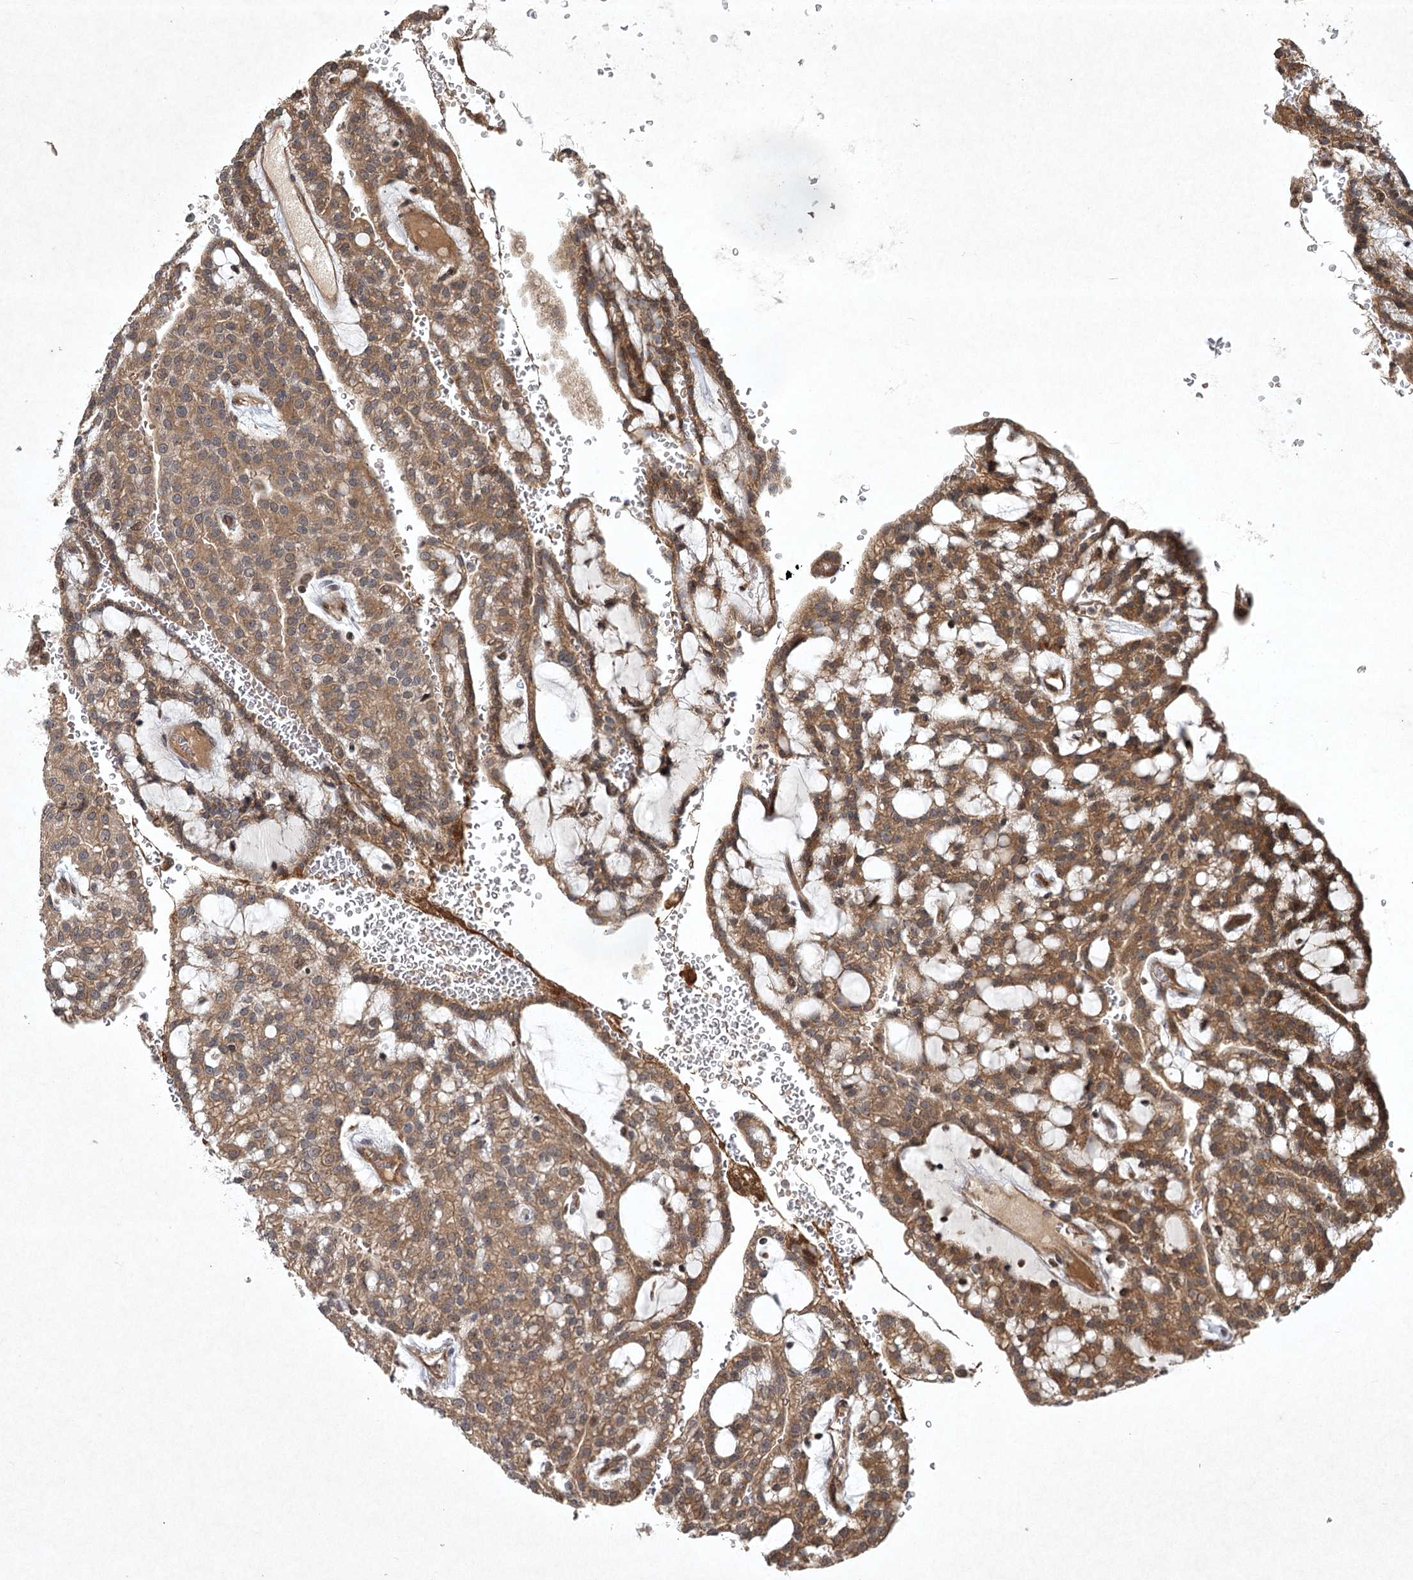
{"staining": {"intensity": "moderate", "quantity": ">75%", "location": "cytoplasmic/membranous"}, "tissue": "renal cancer", "cell_type": "Tumor cells", "image_type": "cancer", "snomed": [{"axis": "morphology", "description": "Adenocarcinoma, NOS"}, {"axis": "topography", "description": "Kidney"}], "caption": "Immunohistochemical staining of adenocarcinoma (renal) demonstrates medium levels of moderate cytoplasmic/membranous protein staining in approximately >75% of tumor cells.", "gene": "INSIG2", "patient": {"sex": "male", "age": 63}}